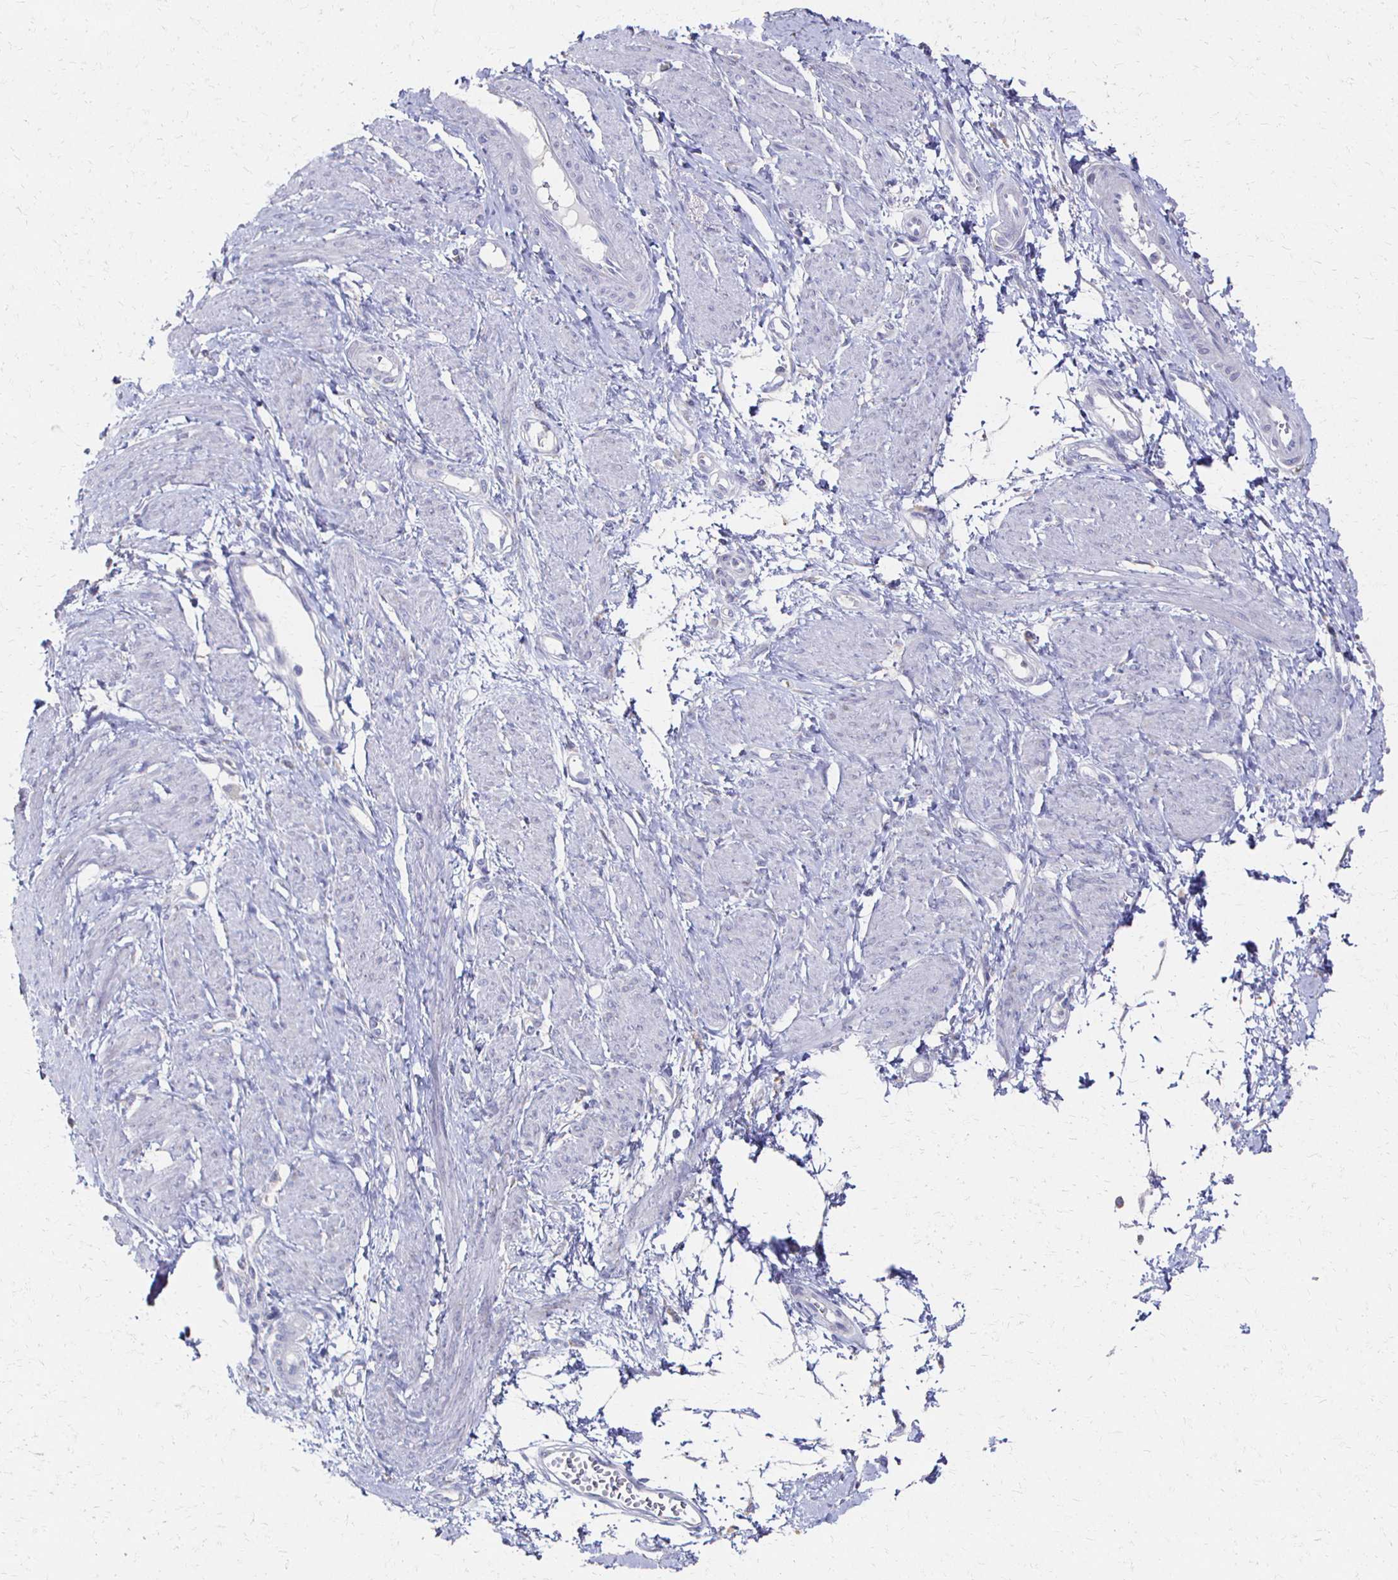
{"staining": {"intensity": "negative", "quantity": "none", "location": "none"}, "tissue": "smooth muscle", "cell_type": "Smooth muscle cells", "image_type": "normal", "snomed": [{"axis": "morphology", "description": "Normal tissue, NOS"}, {"axis": "topography", "description": "Smooth muscle"}, {"axis": "topography", "description": "Uterus"}], "caption": "This is an IHC photomicrograph of unremarkable human smooth muscle. There is no positivity in smooth muscle cells.", "gene": "CX3CR1", "patient": {"sex": "female", "age": 39}}